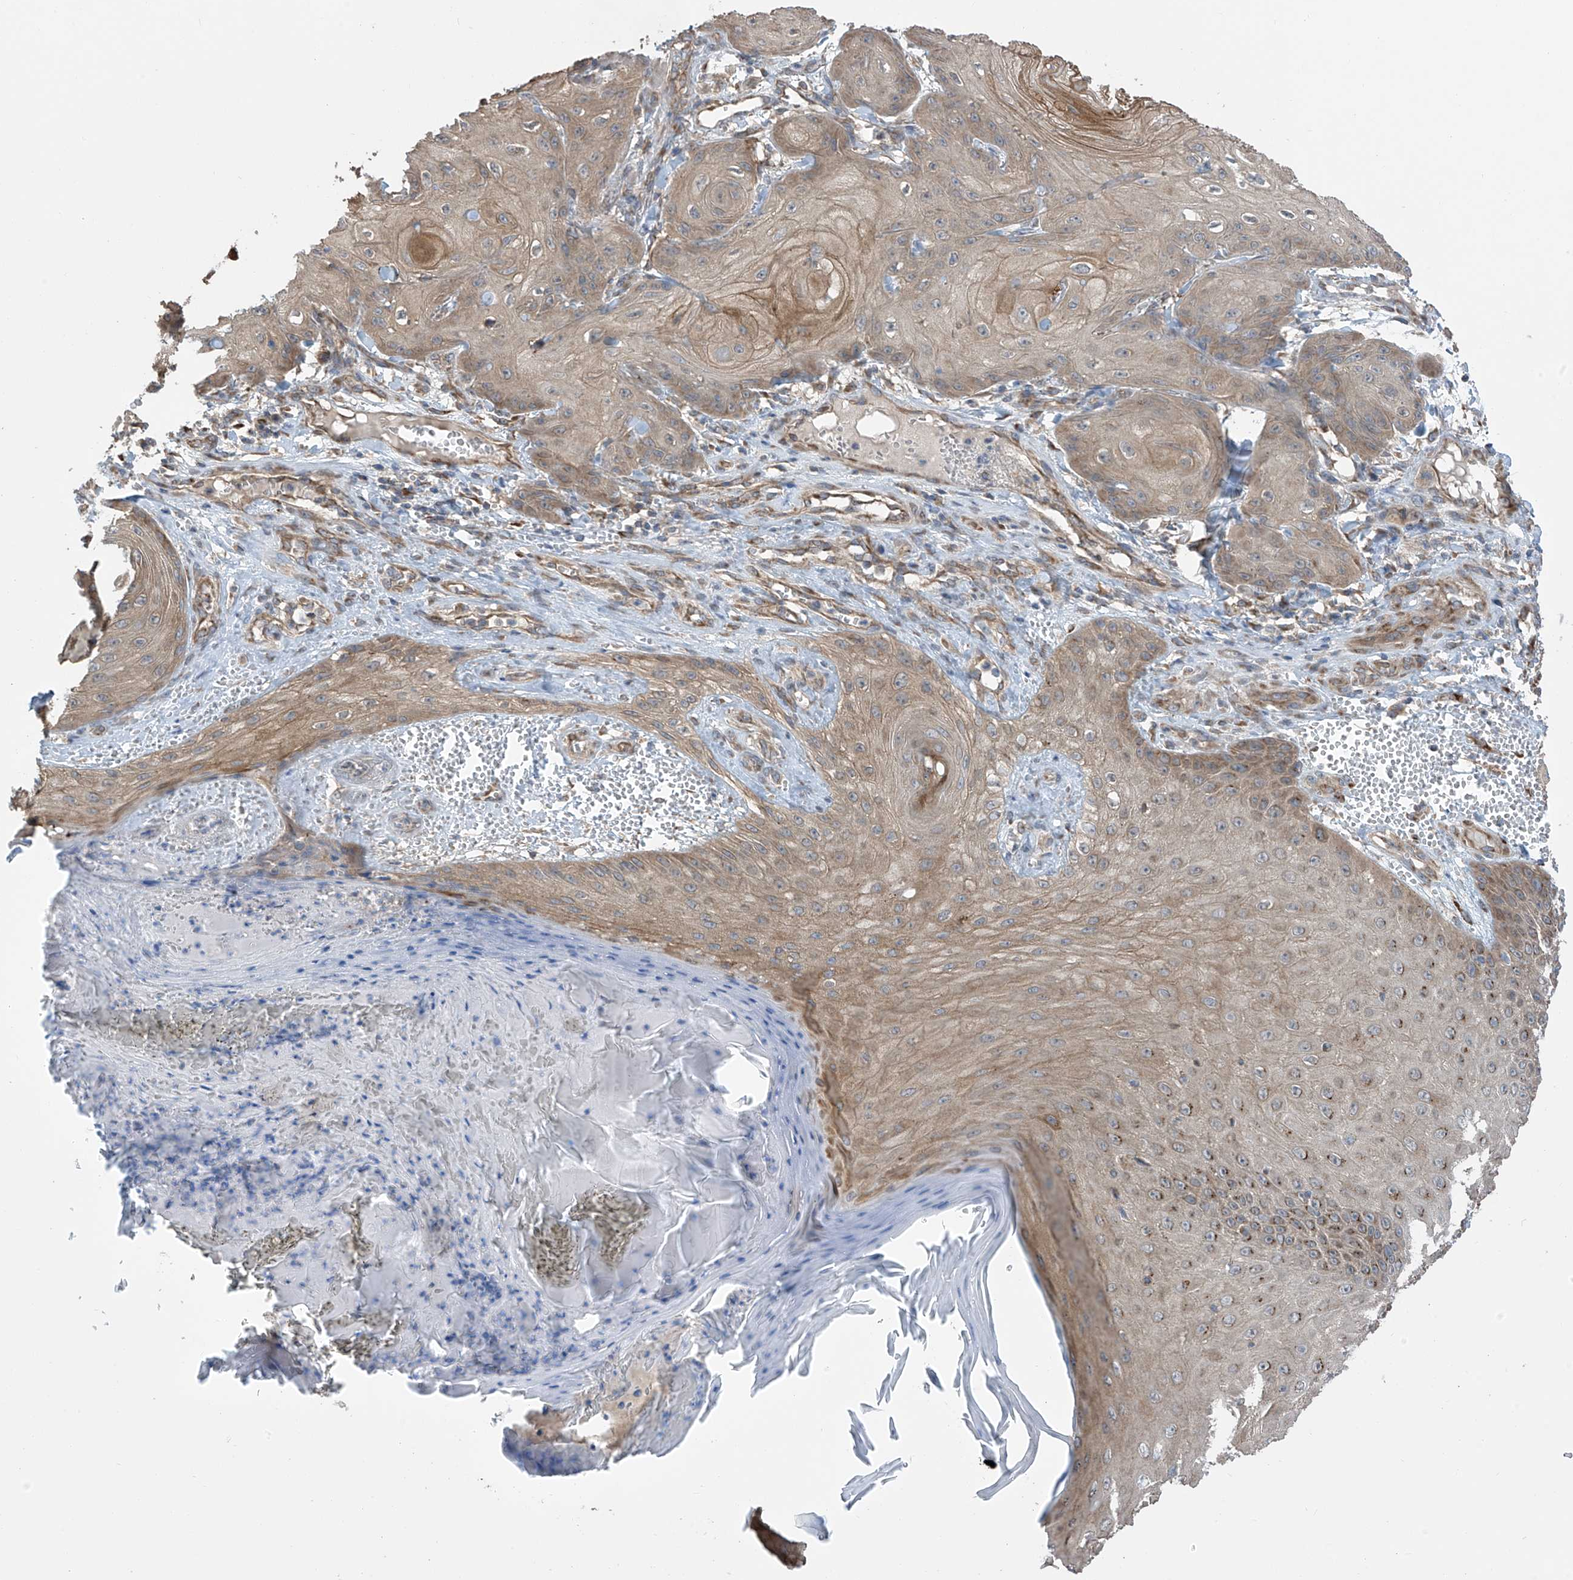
{"staining": {"intensity": "weak", "quantity": "25%-75%", "location": "cytoplasmic/membranous"}, "tissue": "skin cancer", "cell_type": "Tumor cells", "image_type": "cancer", "snomed": [{"axis": "morphology", "description": "Squamous cell carcinoma, NOS"}, {"axis": "topography", "description": "Skin"}], "caption": "An image showing weak cytoplasmic/membranous staining in about 25%-75% of tumor cells in skin cancer (squamous cell carcinoma), as visualized by brown immunohistochemical staining.", "gene": "PNPT1", "patient": {"sex": "male", "age": 74}}